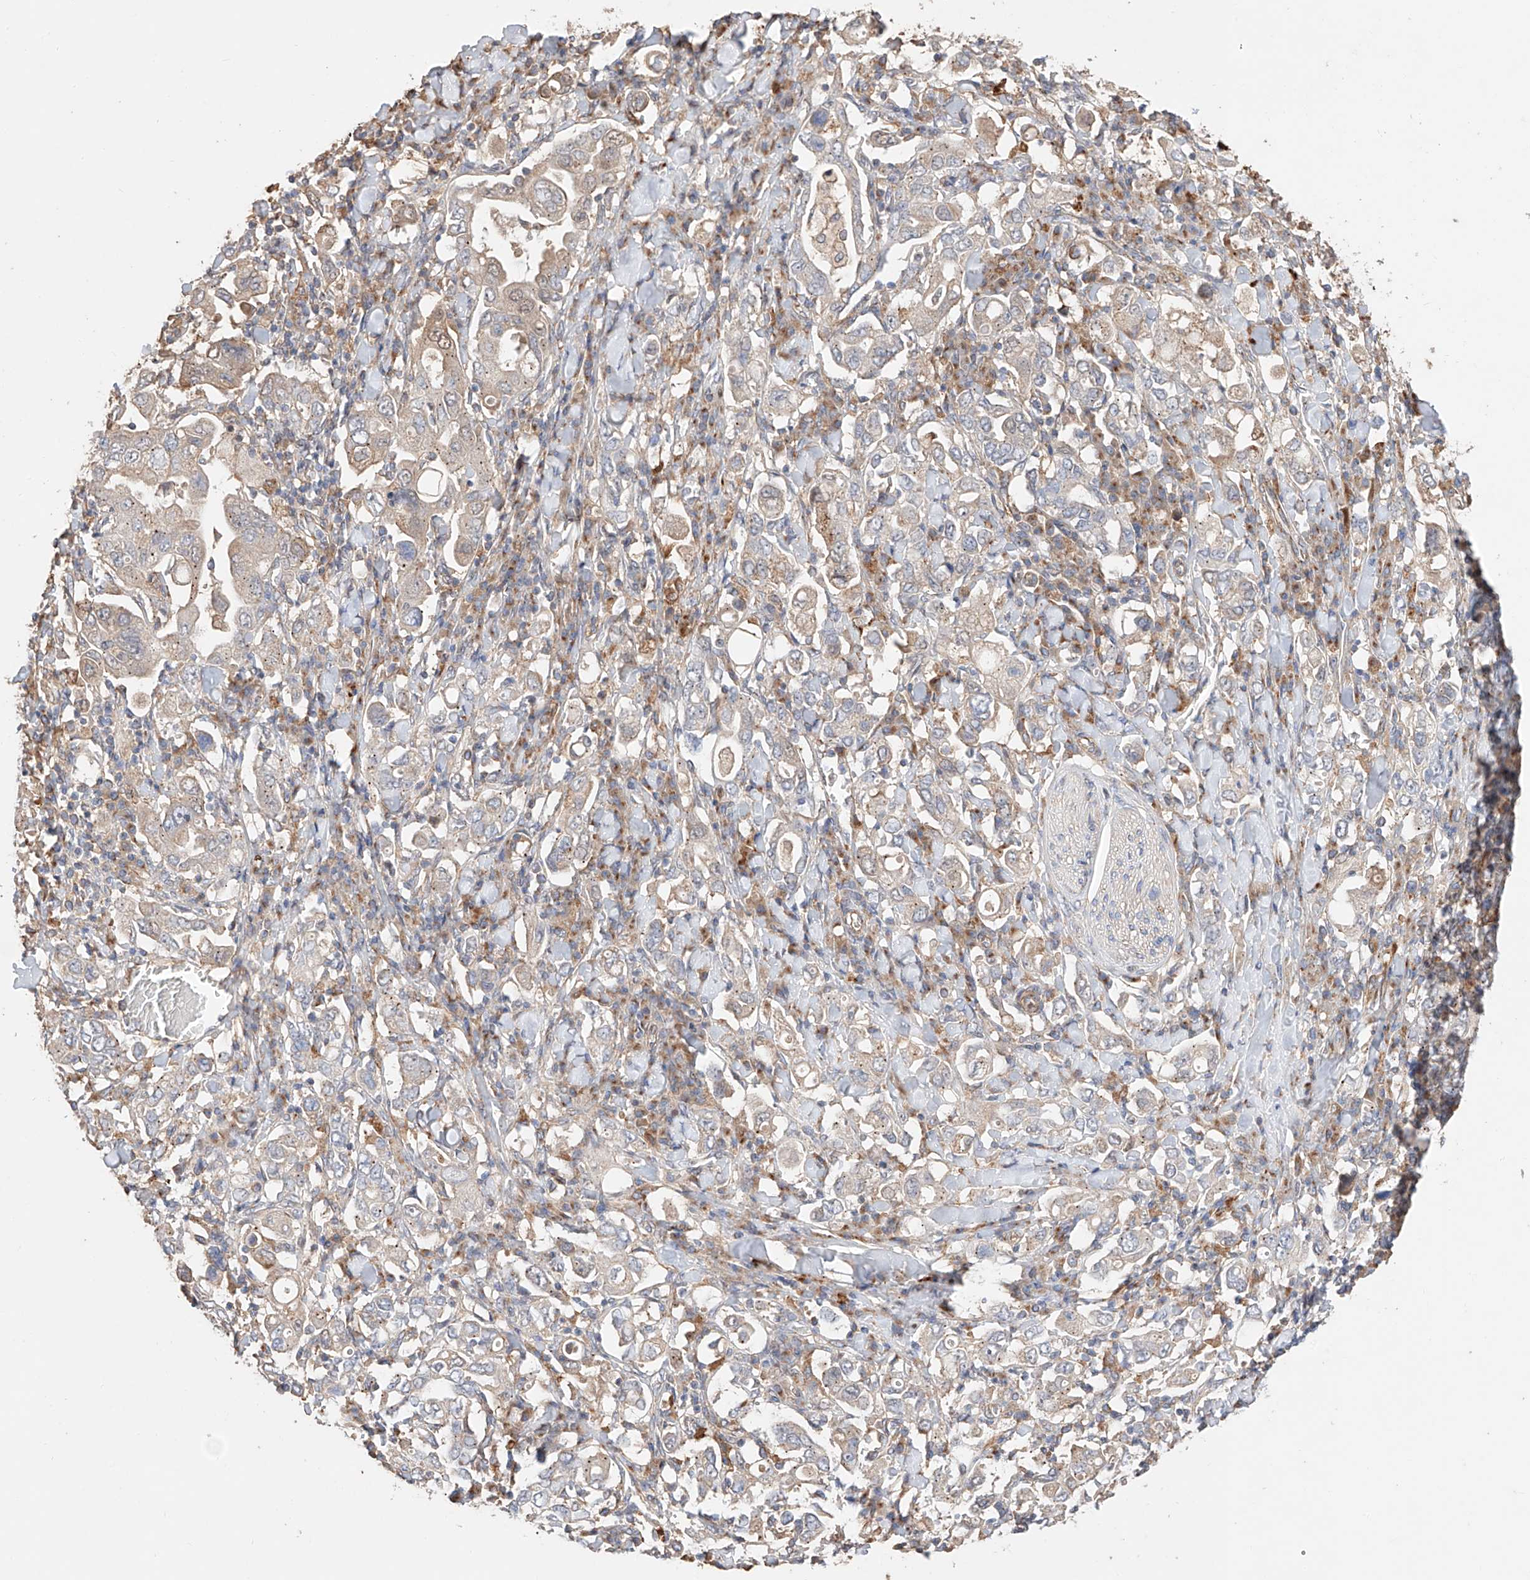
{"staining": {"intensity": "weak", "quantity": "25%-75%", "location": "cytoplasmic/membranous"}, "tissue": "stomach cancer", "cell_type": "Tumor cells", "image_type": "cancer", "snomed": [{"axis": "morphology", "description": "Adenocarcinoma, NOS"}, {"axis": "topography", "description": "Stomach, upper"}], "caption": "Stomach adenocarcinoma stained with immunohistochemistry reveals weak cytoplasmic/membranous staining in about 25%-75% of tumor cells.", "gene": "MOSPD1", "patient": {"sex": "male", "age": 62}}